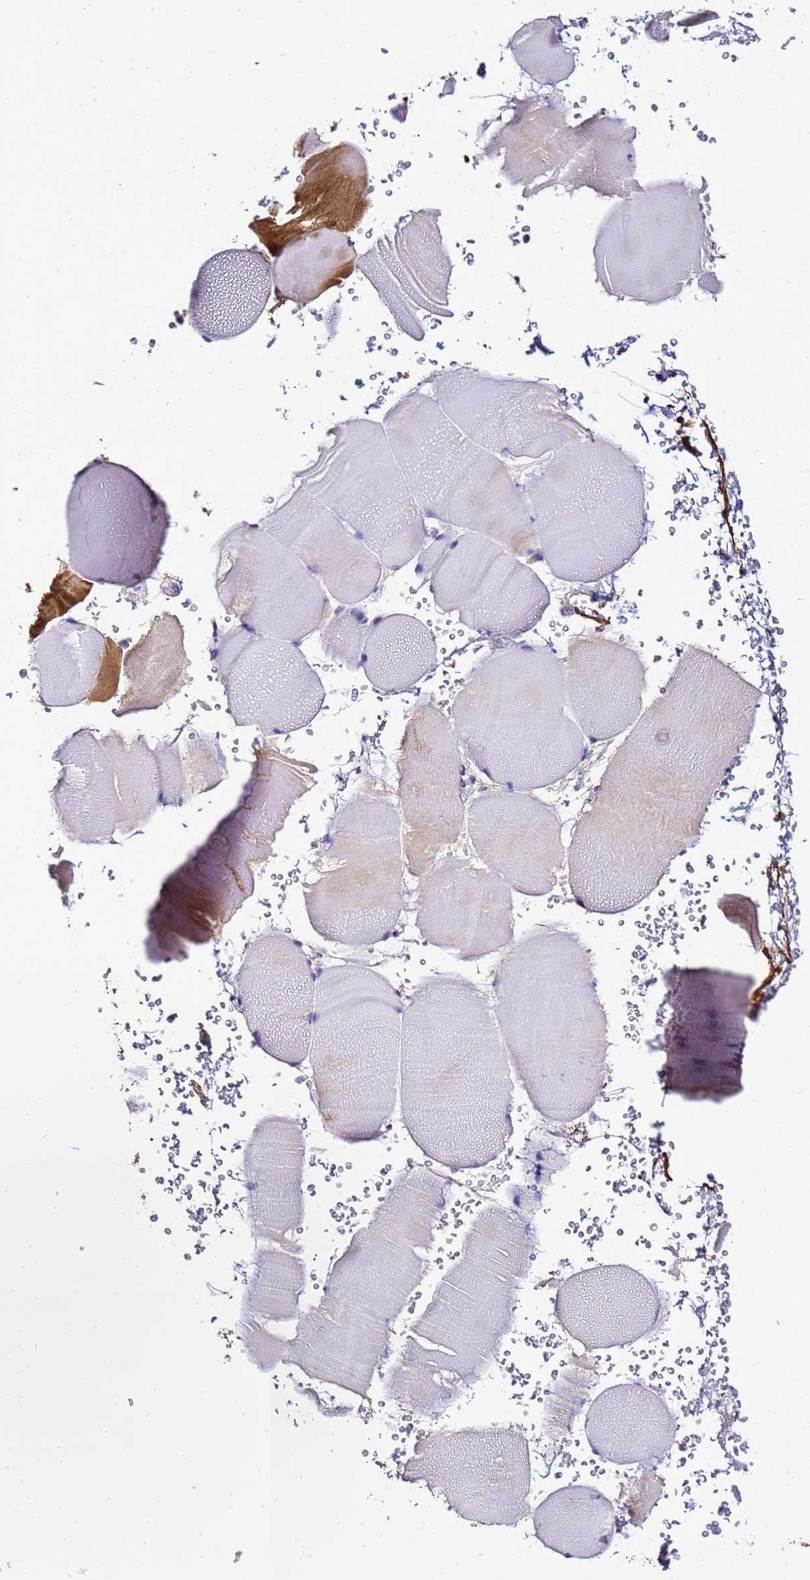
{"staining": {"intensity": "strong", "quantity": "25%-75%", "location": "cytoplasmic/membranous"}, "tissue": "skeletal muscle", "cell_type": "Myocytes", "image_type": "normal", "snomed": [{"axis": "morphology", "description": "Normal tissue, NOS"}, {"axis": "topography", "description": "Skeletal muscle"}], "caption": "This image shows IHC staining of unremarkable human skeletal muscle, with high strong cytoplasmic/membranous expression in approximately 25%-75% of myocytes.", "gene": "HIGD2A", "patient": {"sex": "male", "age": 62}}